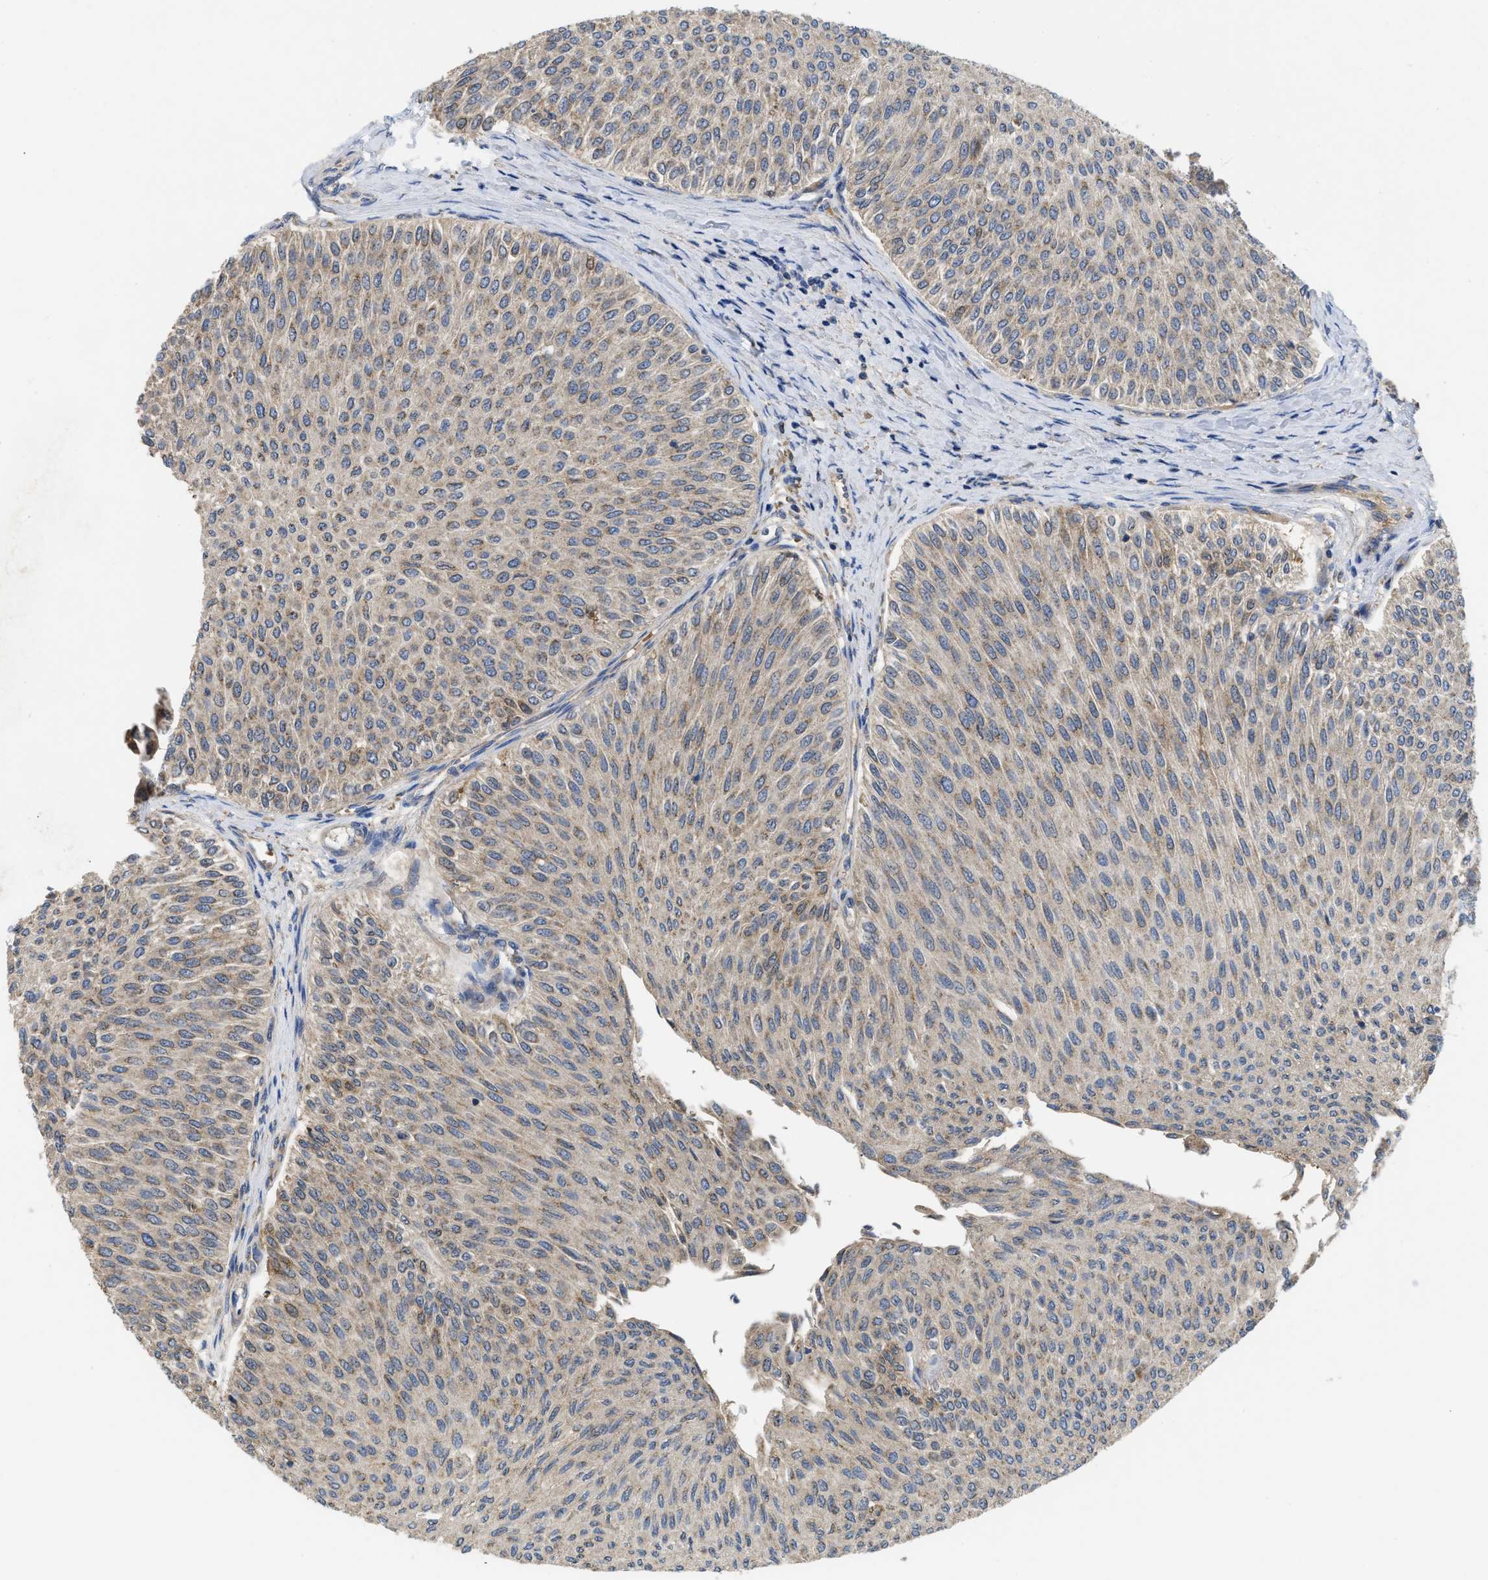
{"staining": {"intensity": "weak", "quantity": ">75%", "location": "cytoplasmic/membranous"}, "tissue": "urothelial cancer", "cell_type": "Tumor cells", "image_type": "cancer", "snomed": [{"axis": "morphology", "description": "Urothelial carcinoma, Low grade"}, {"axis": "topography", "description": "Urinary bladder"}], "caption": "The immunohistochemical stain highlights weak cytoplasmic/membranous positivity in tumor cells of urothelial cancer tissue.", "gene": "RNF216", "patient": {"sex": "male", "age": 78}}